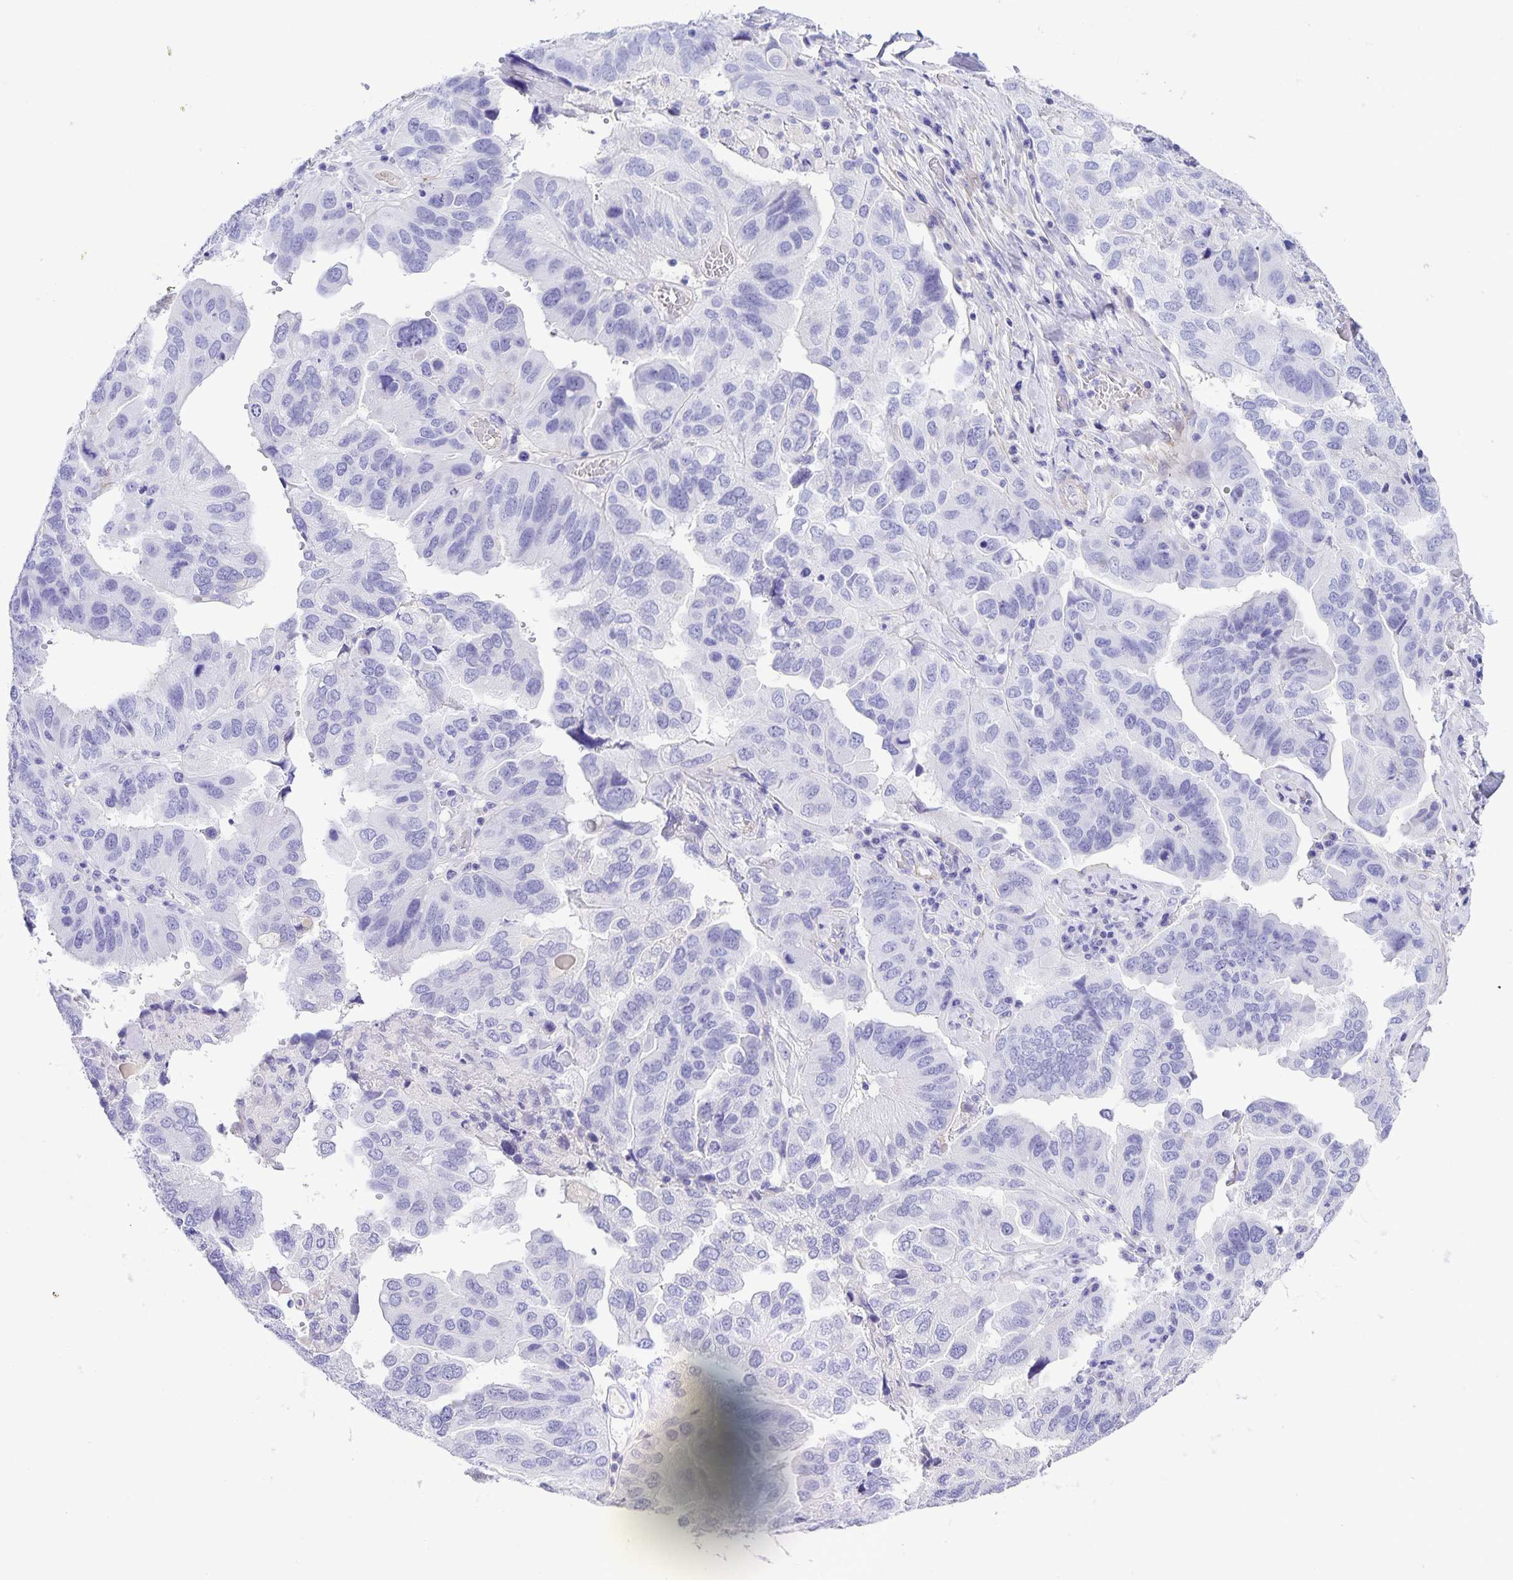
{"staining": {"intensity": "negative", "quantity": "none", "location": "none"}, "tissue": "ovarian cancer", "cell_type": "Tumor cells", "image_type": "cancer", "snomed": [{"axis": "morphology", "description": "Cystadenocarcinoma, serous, NOS"}, {"axis": "topography", "description": "Ovary"}], "caption": "Immunohistochemistry (IHC) histopathology image of serous cystadenocarcinoma (ovarian) stained for a protein (brown), which reveals no expression in tumor cells.", "gene": "UBQLN3", "patient": {"sex": "female", "age": 79}}